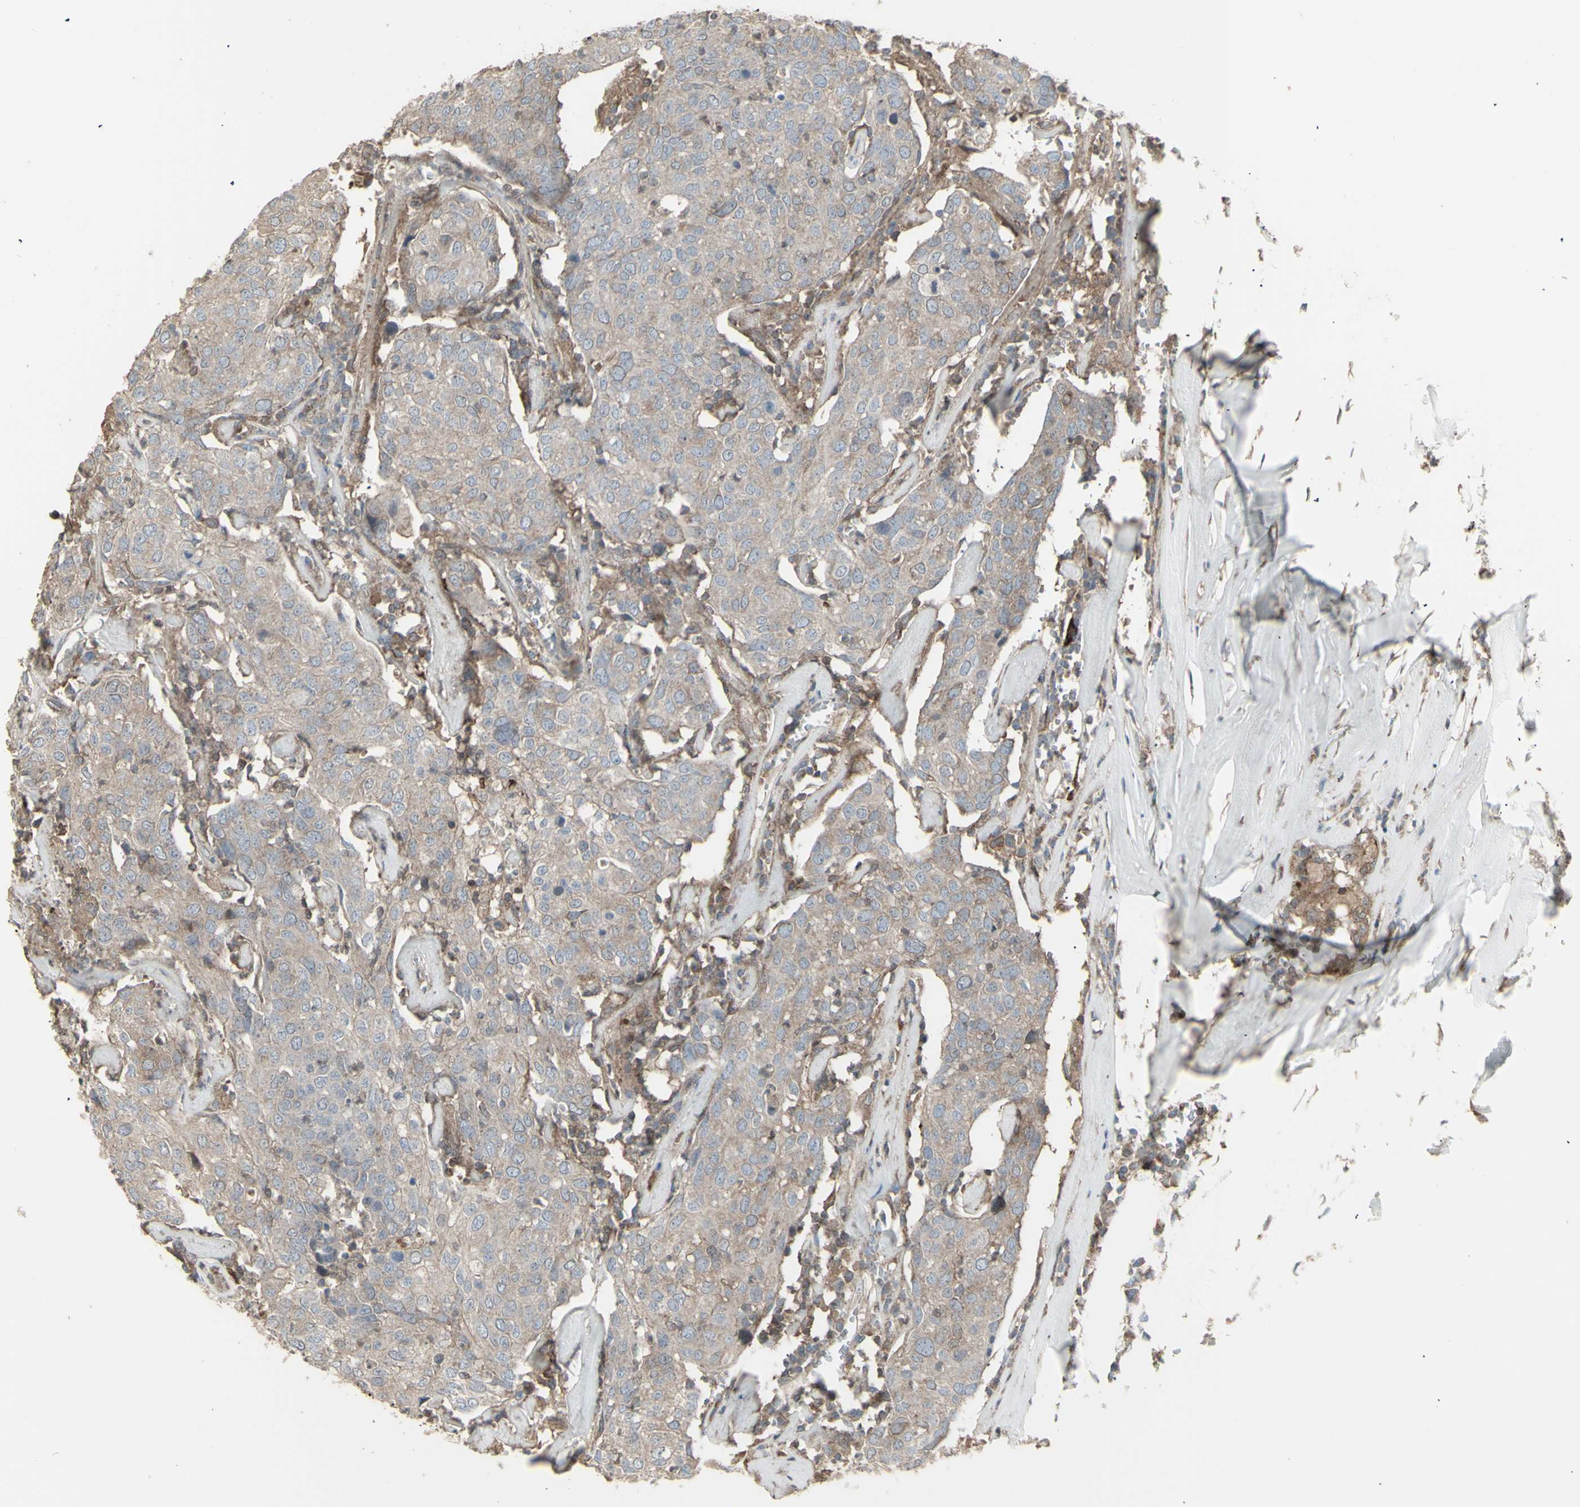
{"staining": {"intensity": "moderate", "quantity": ">75%", "location": "cytoplasmic/membranous"}, "tissue": "head and neck cancer", "cell_type": "Tumor cells", "image_type": "cancer", "snomed": [{"axis": "morphology", "description": "Adenocarcinoma, NOS"}, {"axis": "topography", "description": "Salivary gland"}, {"axis": "topography", "description": "Head-Neck"}], "caption": "Head and neck adenocarcinoma stained for a protein shows moderate cytoplasmic/membranous positivity in tumor cells. Nuclei are stained in blue.", "gene": "RNASEL", "patient": {"sex": "female", "age": 65}}